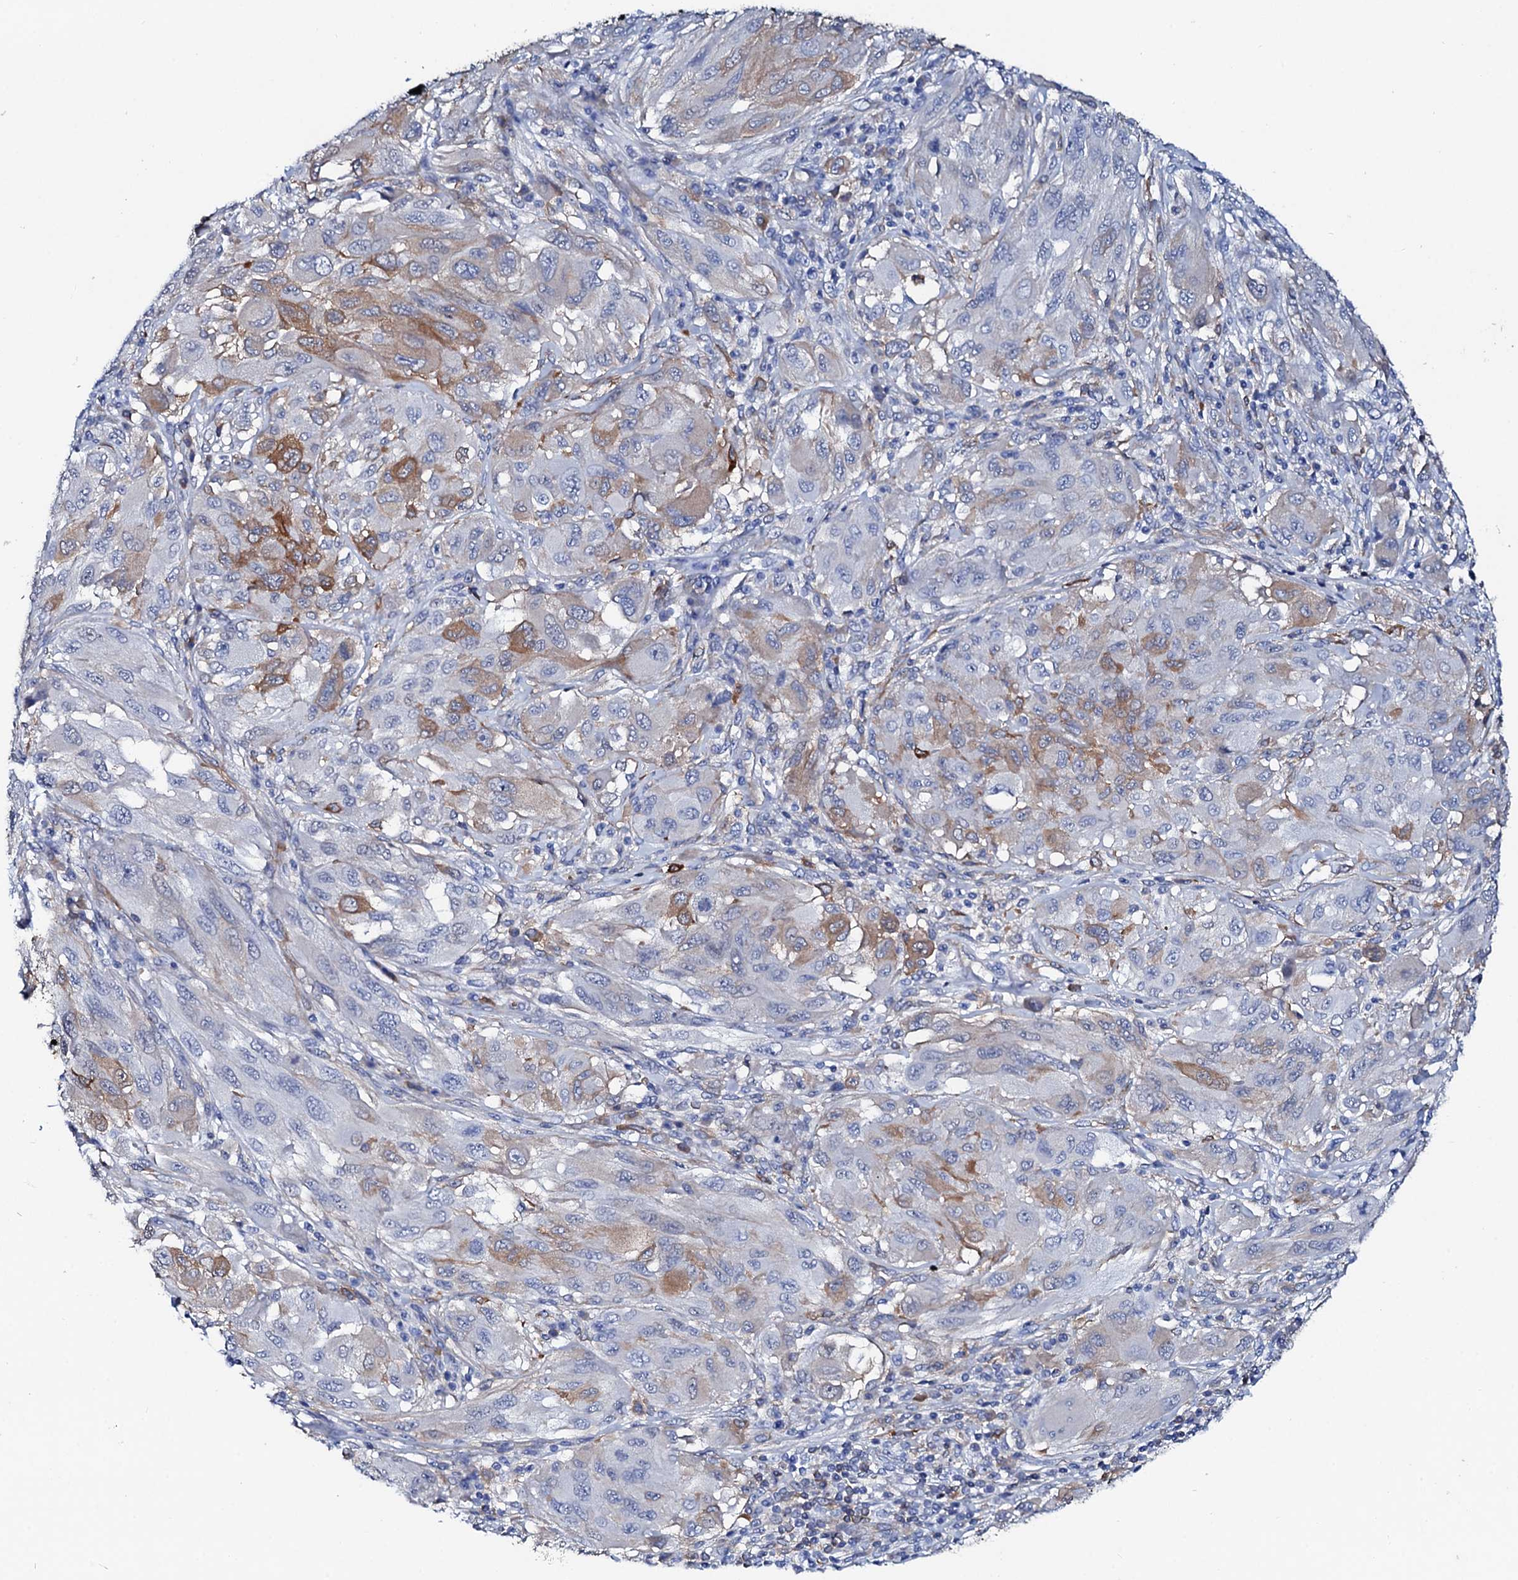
{"staining": {"intensity": "moderate", "quantity": "25%-75%", "location": "cytoplasmic/membranous"}, "tissue": "melanoma", "cell_type": "Tumor cells", "image_type": "cancer", "snomed": [{"axis": "morphology", "description": "Malignant melanoma, NOS"}, {"axis": "topography", "description": "Skin"}], "caption": "Malignant melanoma tissue displays moderate cytoplasmic/membranous positivity in about 25%-75% of tumor cells (IHC, brightfield microscopy, high magnification).", "gene": "GLB1L3", "patient": {"sex": "female", "age": 91}}